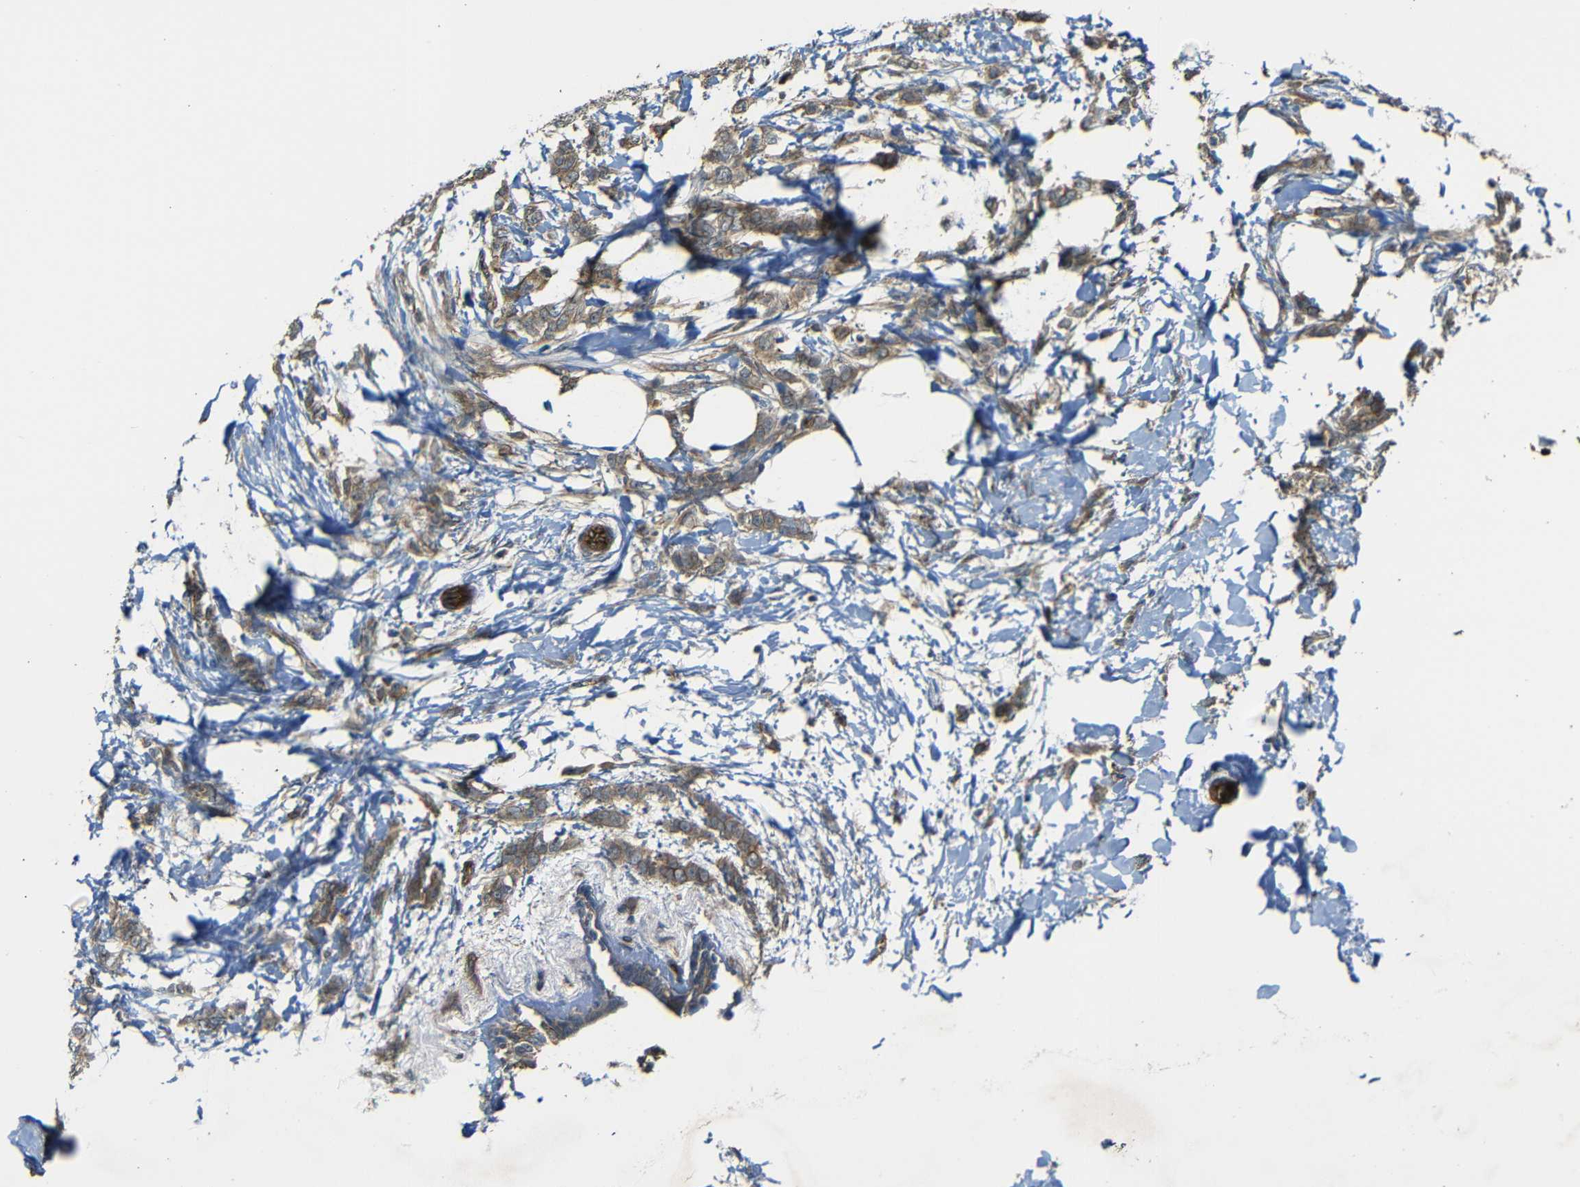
{"staining": {"intensity": "weak", "quantity": ">75%", "location": "cytoplasmic/membranous"}, "tissue": "breast cancer", "cell_type": "Tumor cells", "image_type": "cancer", "snomed": [{"axis": "morphology", "description": "Lobular carcinoma, in situ"}, {"axis": "morphology", "description": "Lobular carcinoma"}, {"axis": "topography", "description": "Breast"}], "caption": "Breast cancer stained with a brown dye exhibits weak cytoplasmic/membranous positive positivity in about >75% of tumor cells.", "gene": "RELL1", "patient": {"sex": "female", "age": 41}}